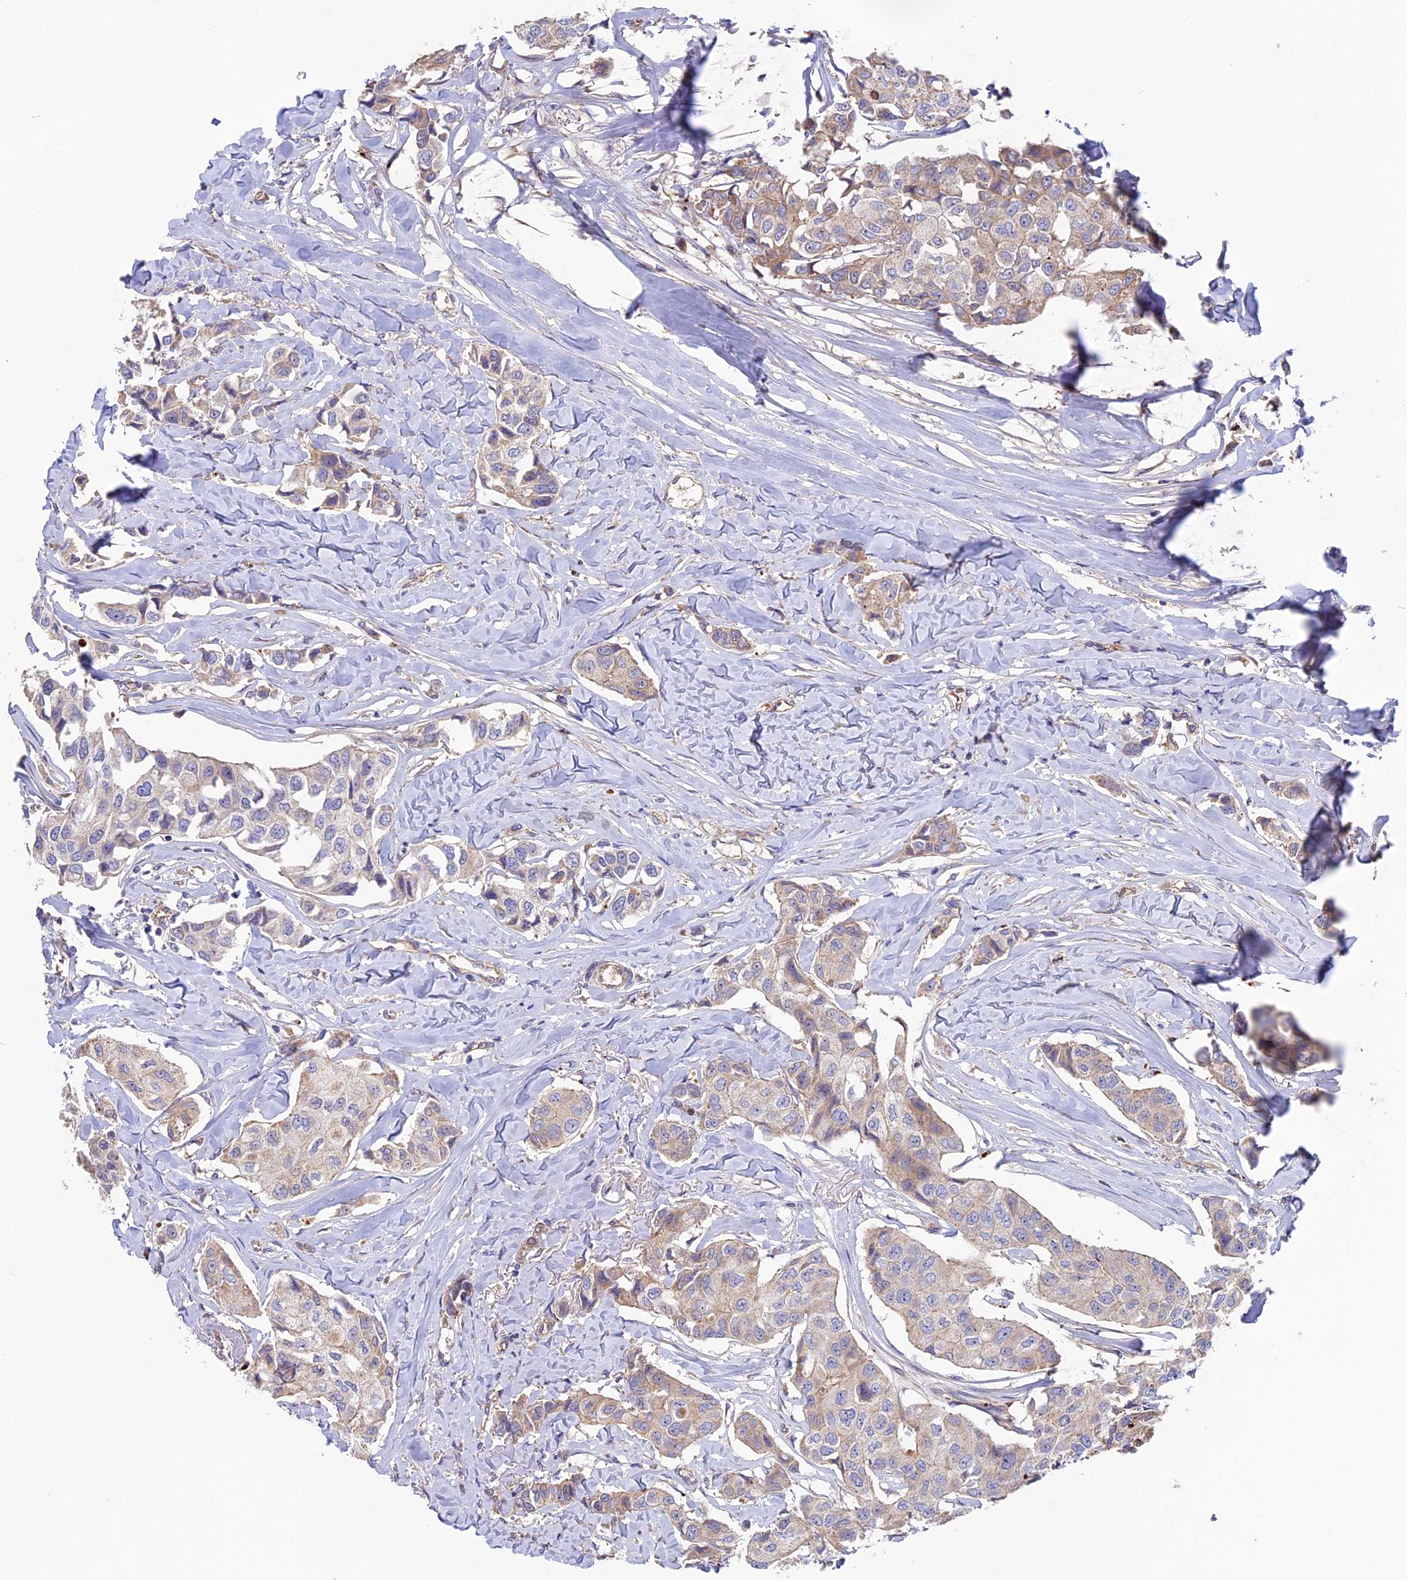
{"staining": {"intensity": "weak", "quantity": "25%-75%", "location": "cytoplasmic/membranous"}, "tissue": "breast cancer", "cell_type": "Tumor cells", "image_type": "cancer", "snomed": [{"axis": "morphology", "description": "Duct carcinoma"}, {"axis": "topography", "description": "Breast"}], "caption": "Immunohistochemical staining of breast cancer (invasive ductal carcinoma) reveals low levels of weak cytoplasmic/membranous protein positivity in approximately 25%-75% of tumor cells.", "gene": "DUS3L", "patient": {"sex": "female", "age": 80}}